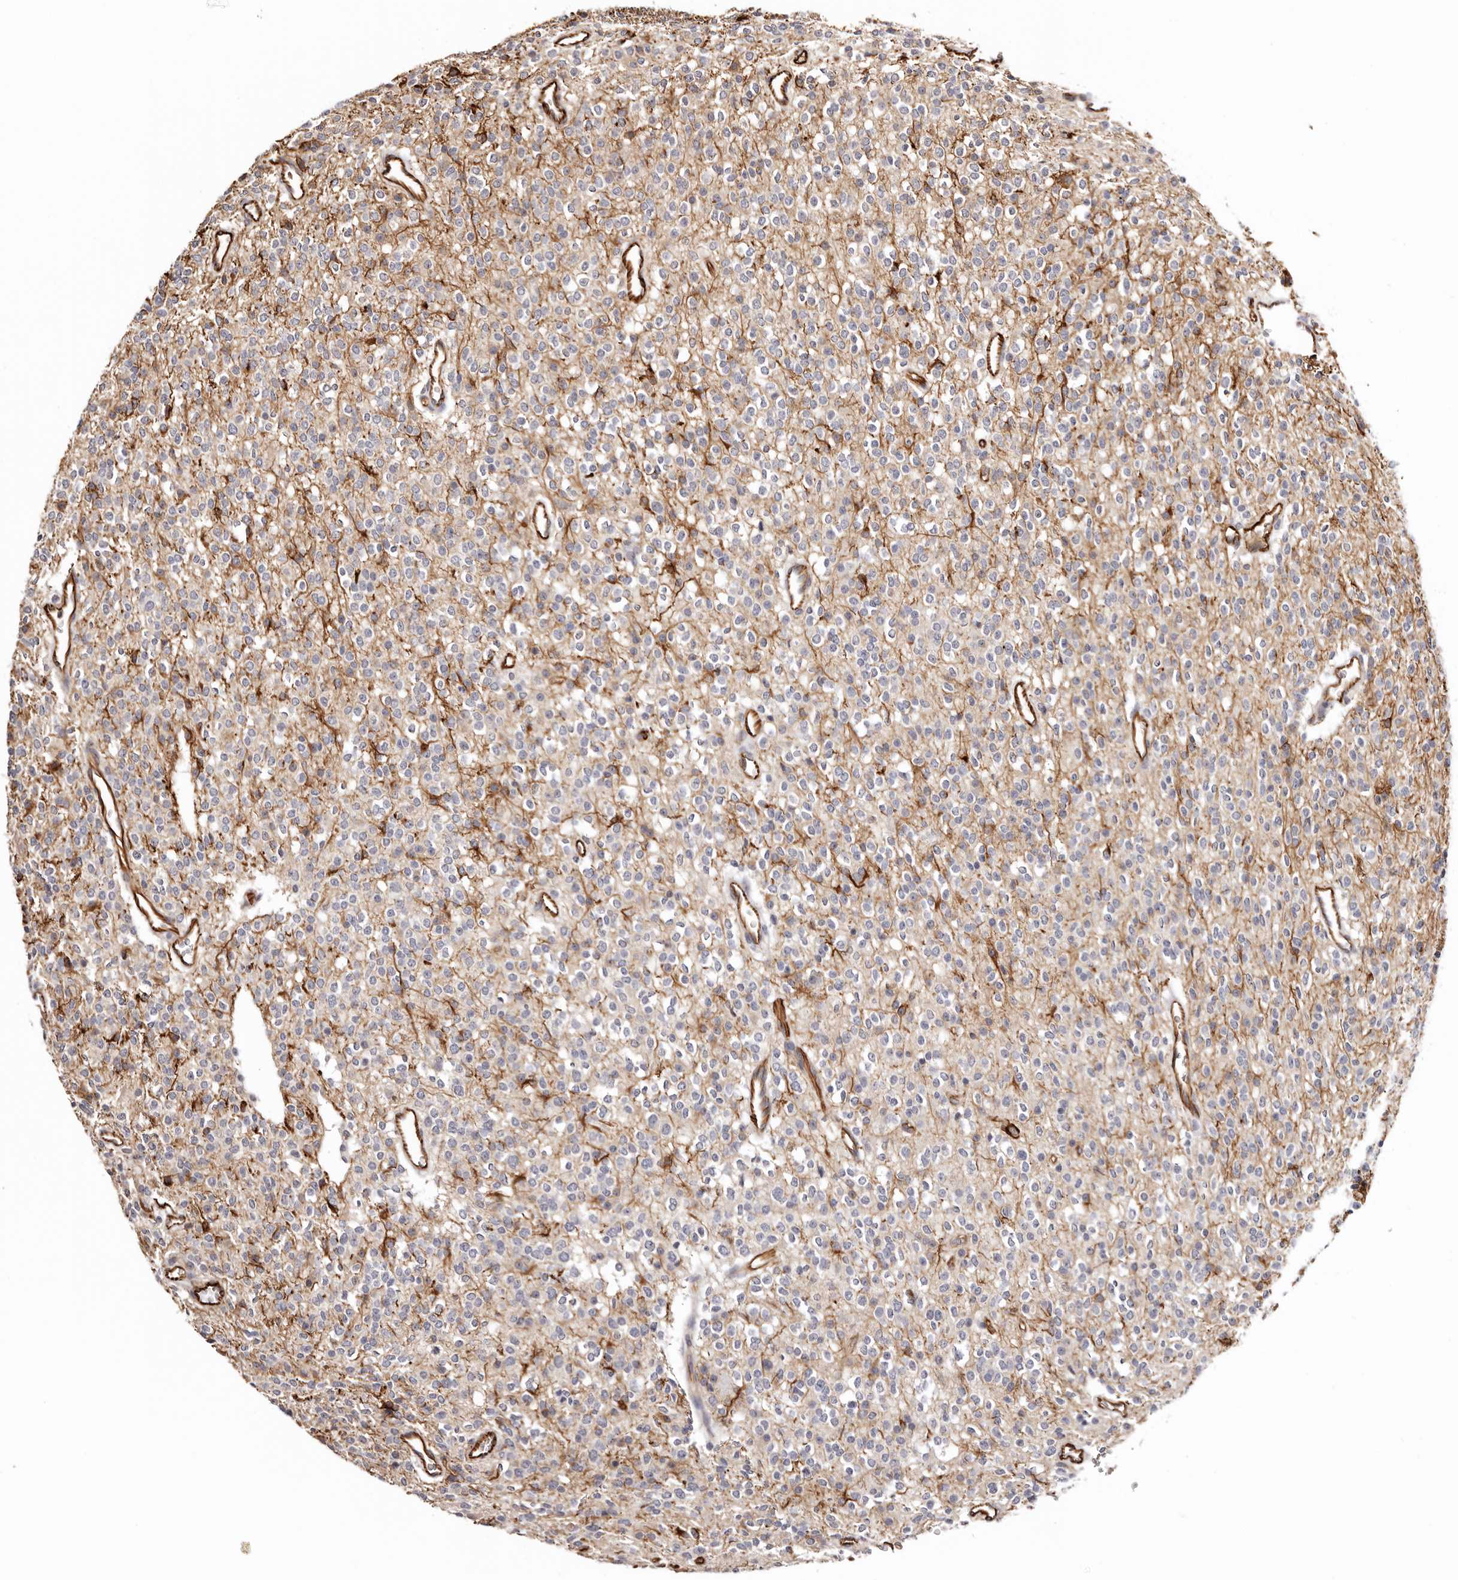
{"staining": {"intensity": "weak", "quantity": "<25%", "location": "cytoplasmic/membranous"}, "tissue": "glioma", "cell_type": "Tumor cells", "image_type": "cancer", "snomed": [{"axis": "morphology", "description": "Glioma, malignant, High grade"}, {"axis": "topography", "description": "Brain"}], "caption": "Human high-grade glioma (malignant) stained for a protein using immunohistochemistry demonstrates no expression in tumor cells.", "gene": "ZNF557", "patient": {"sex": "male", "age": 34}}